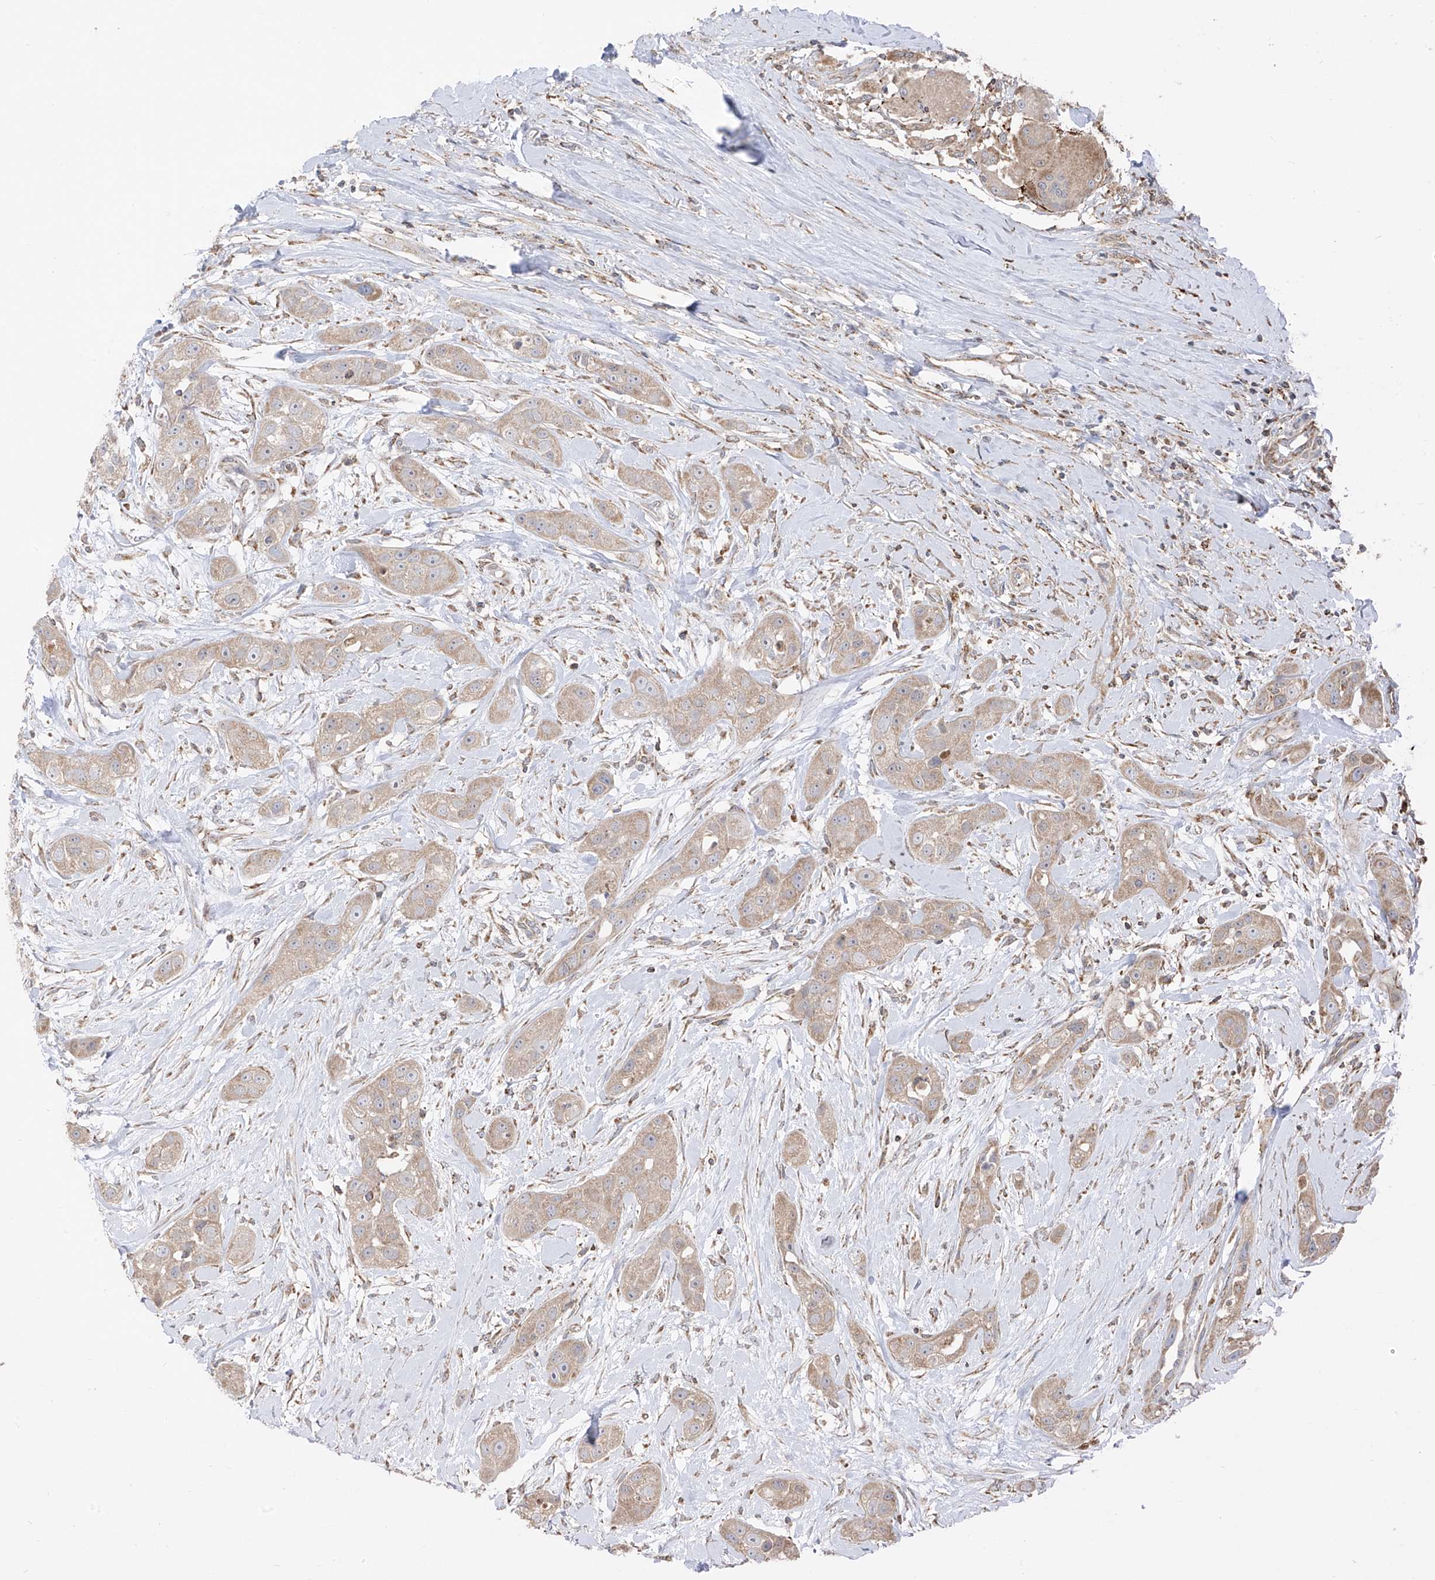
{"staining": {"intensity": "weak", "quantity": ">75%", "location": "cytoplasmic/membranous"}, "tissue": "head and neck cancer", "cell_type": "Tumor cells", "image_type": "cancer", "snomed": [{"axis": "morphology", "description": "Normal tissue, NOS"}, {"axis": "morphology", "description": "Squamous cell carcinoma, NOS"}, {"axis": "topography", "description": "Skeletal muscle"}, {"axis": "topography", "description": "Head-Neck"}], "caption": "Protein expression analysis of human head and neck squamous cell carcinoma reveals weak cytoplasmic/membranous staining in approximately >75% of tumor cells.", "gene": "ETHE1", "patient": {"sex": "male", "age": 51}}